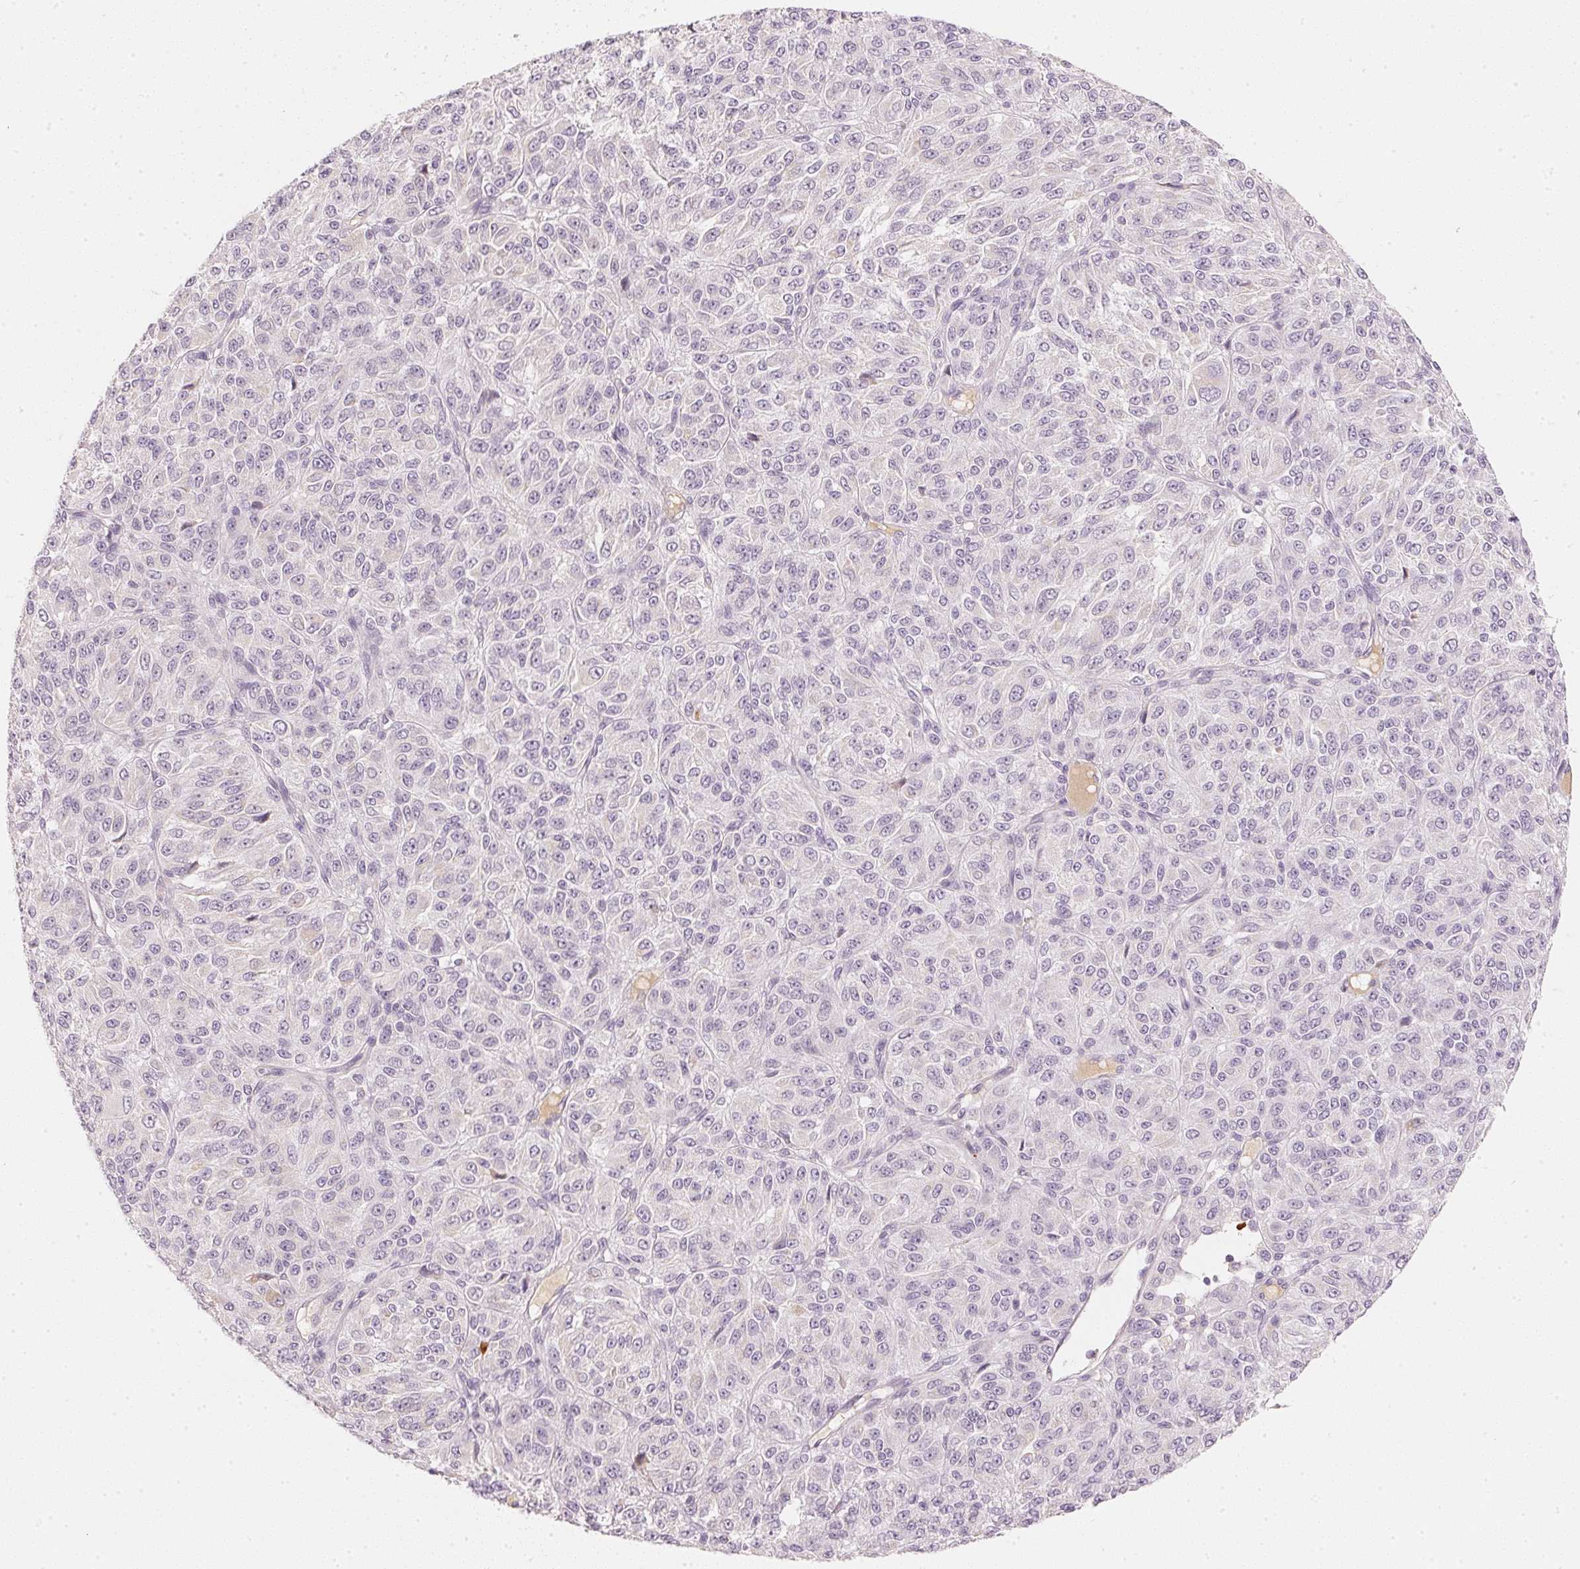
{"staining": {"intensity": "negative", "quantity": "none", "location": "none"}, "tissue": "melanoma", "cell_type": "Tumor cells", "image_type": "cancer", "snomed": [{"axis": "morphology", "description": "Malignant melanoma, Metastatic site"}, {"axis": "topography", "description": "Brain"}], "caption": "Tumor cells are negative for brown protein staining in malignant melanoma (metastatic site).", "gene": "RMDN2", "patient": {"sex": "female", "age": 56}}